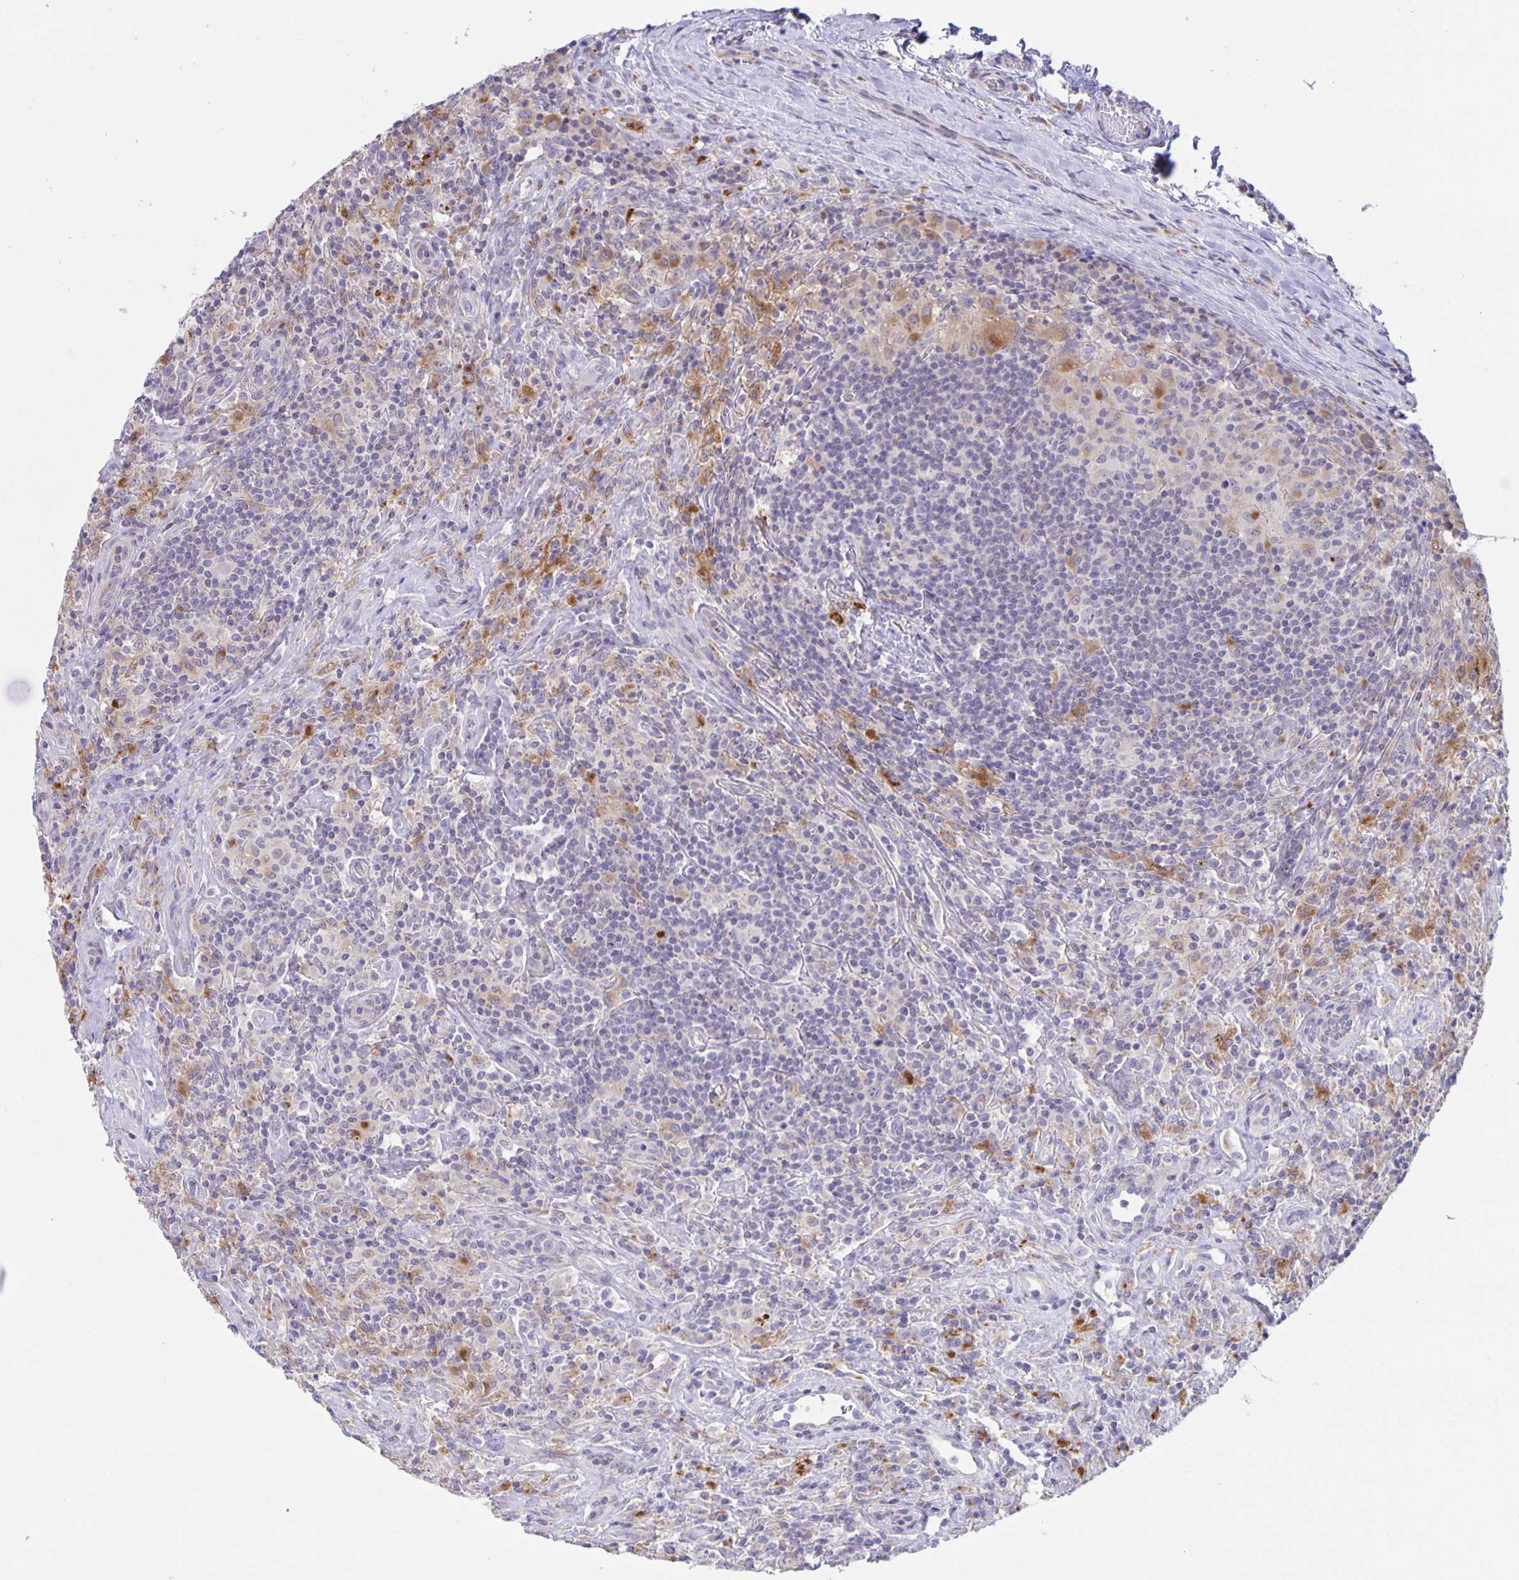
{"staining": {"intensity": "negative", "quantity": "none", "location": "none"}, "tissue": "lymphoma", "cell_type": "Tumor cells", "image_type": "cancer", "snomed": [{"axis": "morphology", "description": "Hodgkin's disease, NOS"}, {"axis": "morphology", "description": "Hodgkin's lymphoma, nodular sclerosis"}, {"axis": "topography", "description": "Lymph node"}], "caption": "Lymphoma stained for a protein using immunohistochemistry displays no expression tumor cells.", "gene": "LIPA", "patient": {"sex": "female", "age": 10}}